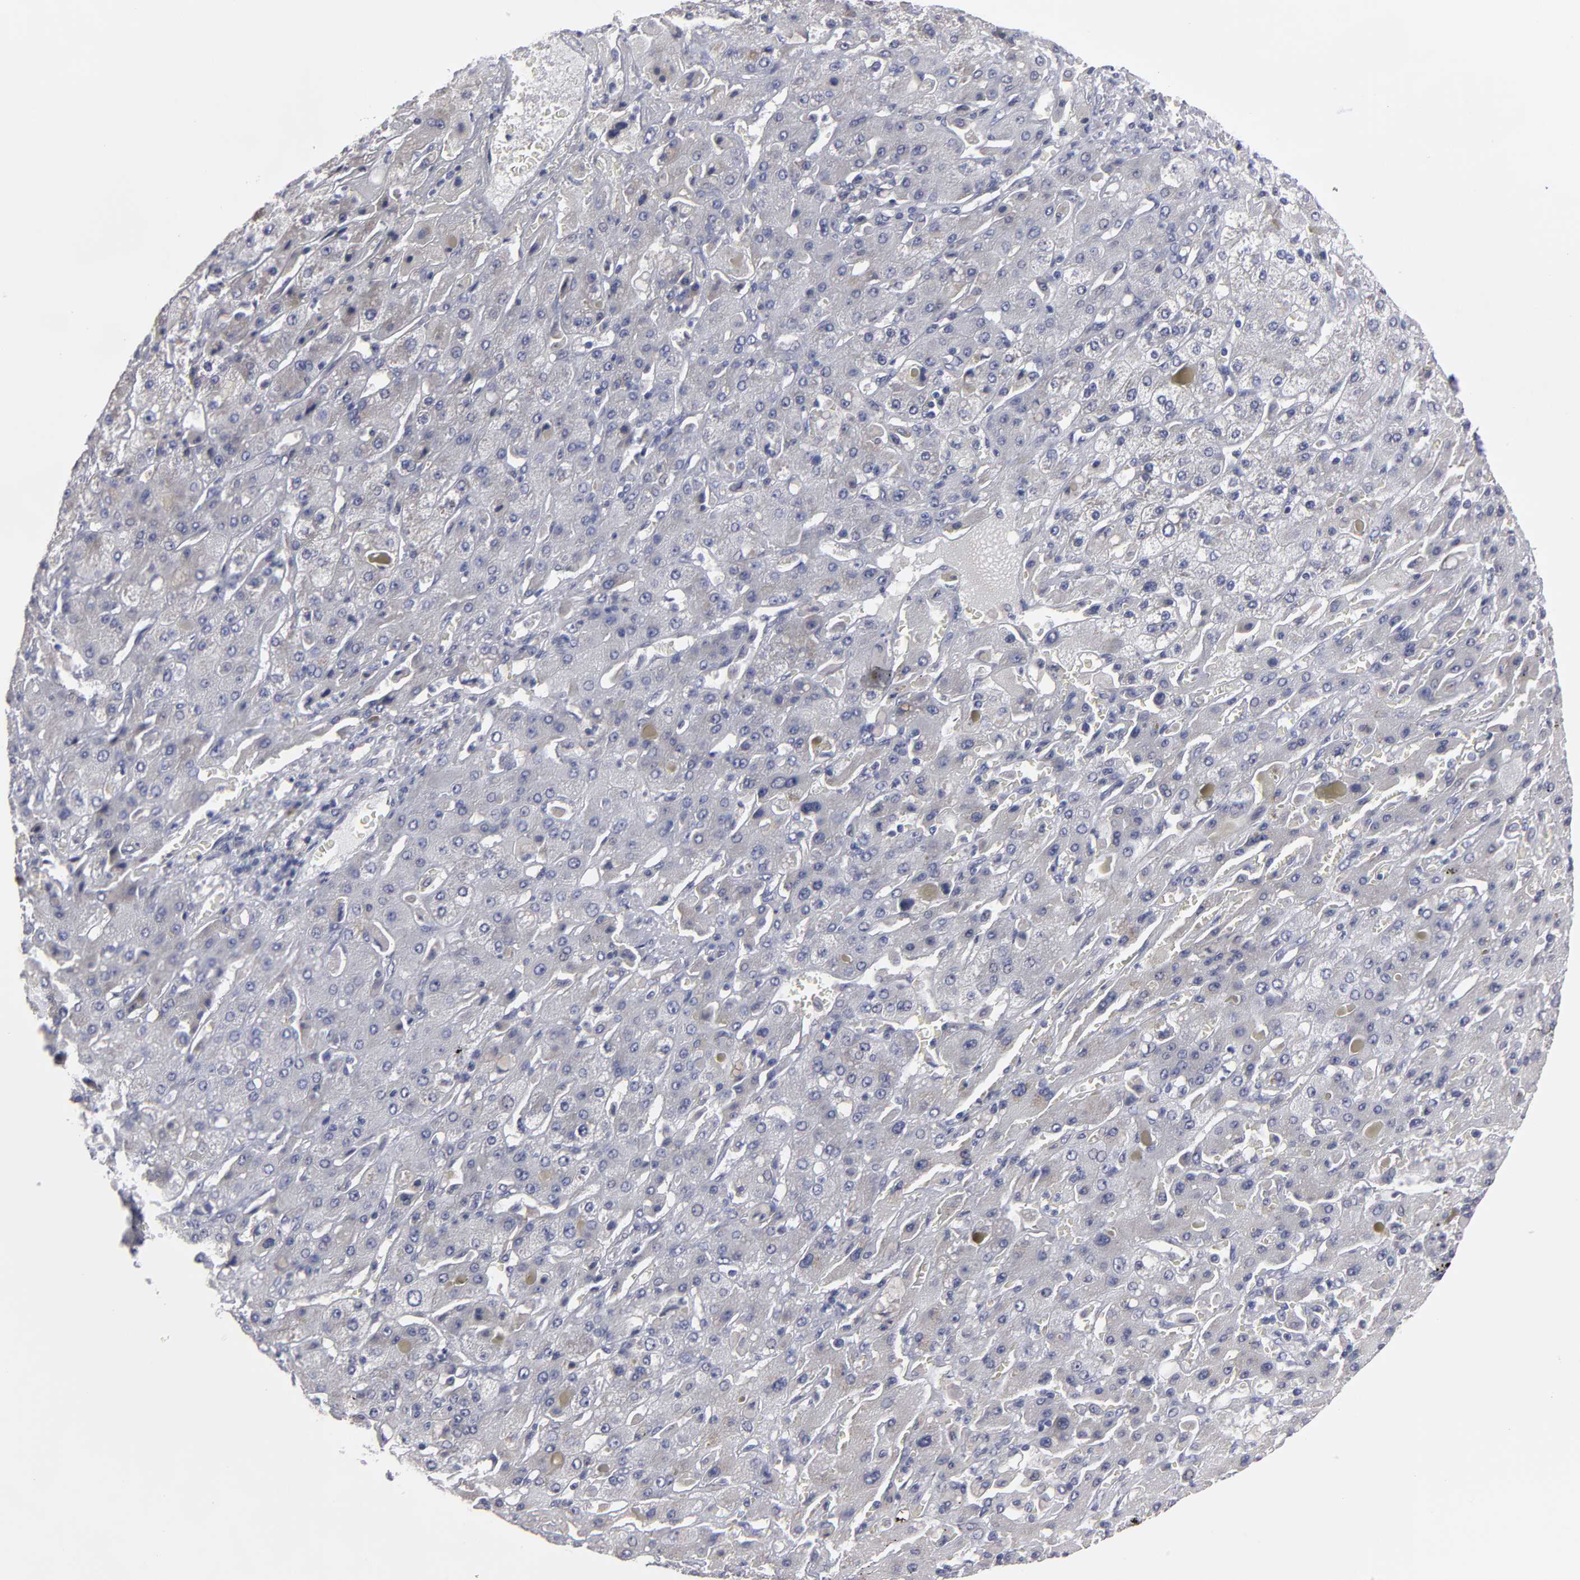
{"staining": {"intensity": "weak", "quantity": "<25%", "location": "cytoplasmic/membranous"}, "tissue": "liver cancer", "cell_type": "Tumor cells", "image_type": "cancer", "snomed": [{"axis": "morphology", "description": "Cholangiocarcinoma"}, {"axis": "topography", "description": "Liver"}], "caption": "Photomicrograph shows no protein expression in tumor cells of liver cancer tissue.", "gene": "CCDC80", "patient": {"sex": "female", "age": 52}}